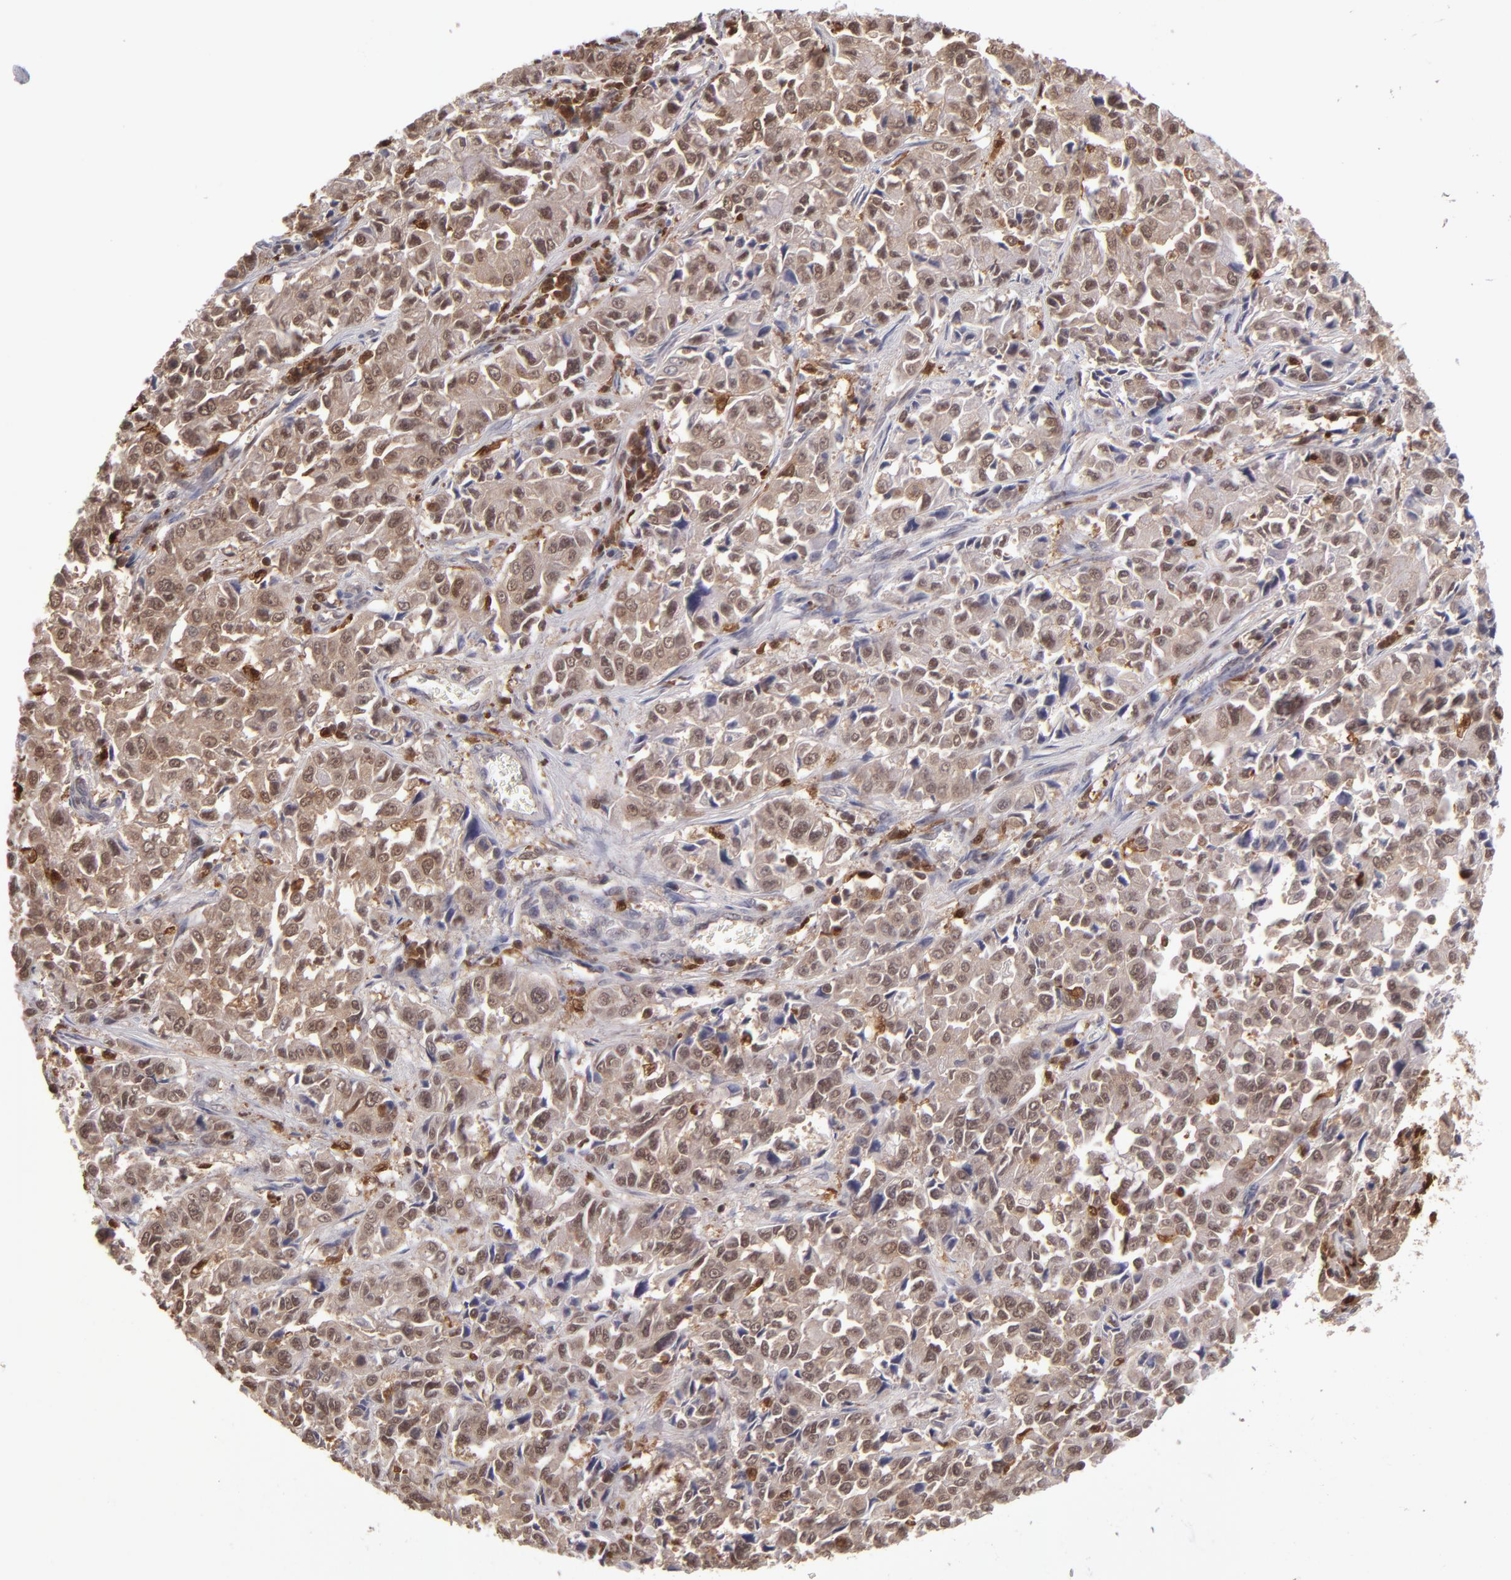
{"staining": {"intensity": "moderate", "quantity": ">75%", "location": "cytoplasmic/membranous,nuclear"}, "tissue": "pancreatic cancer", "cell_type": "Tumor cells", "image_type": "cancer", "snomed": [{"axis": "morphology", "description": "Adenocarcinoma, NOS"}, {"axis": "topography", "description": "Pancreas"}], "caption": "Pancreatic adenocarcinoma stained with a protein marker shows moderate staining in tumor cells.", "gene": "GRB2", "patient": {"sex": "female", "age": 52}}